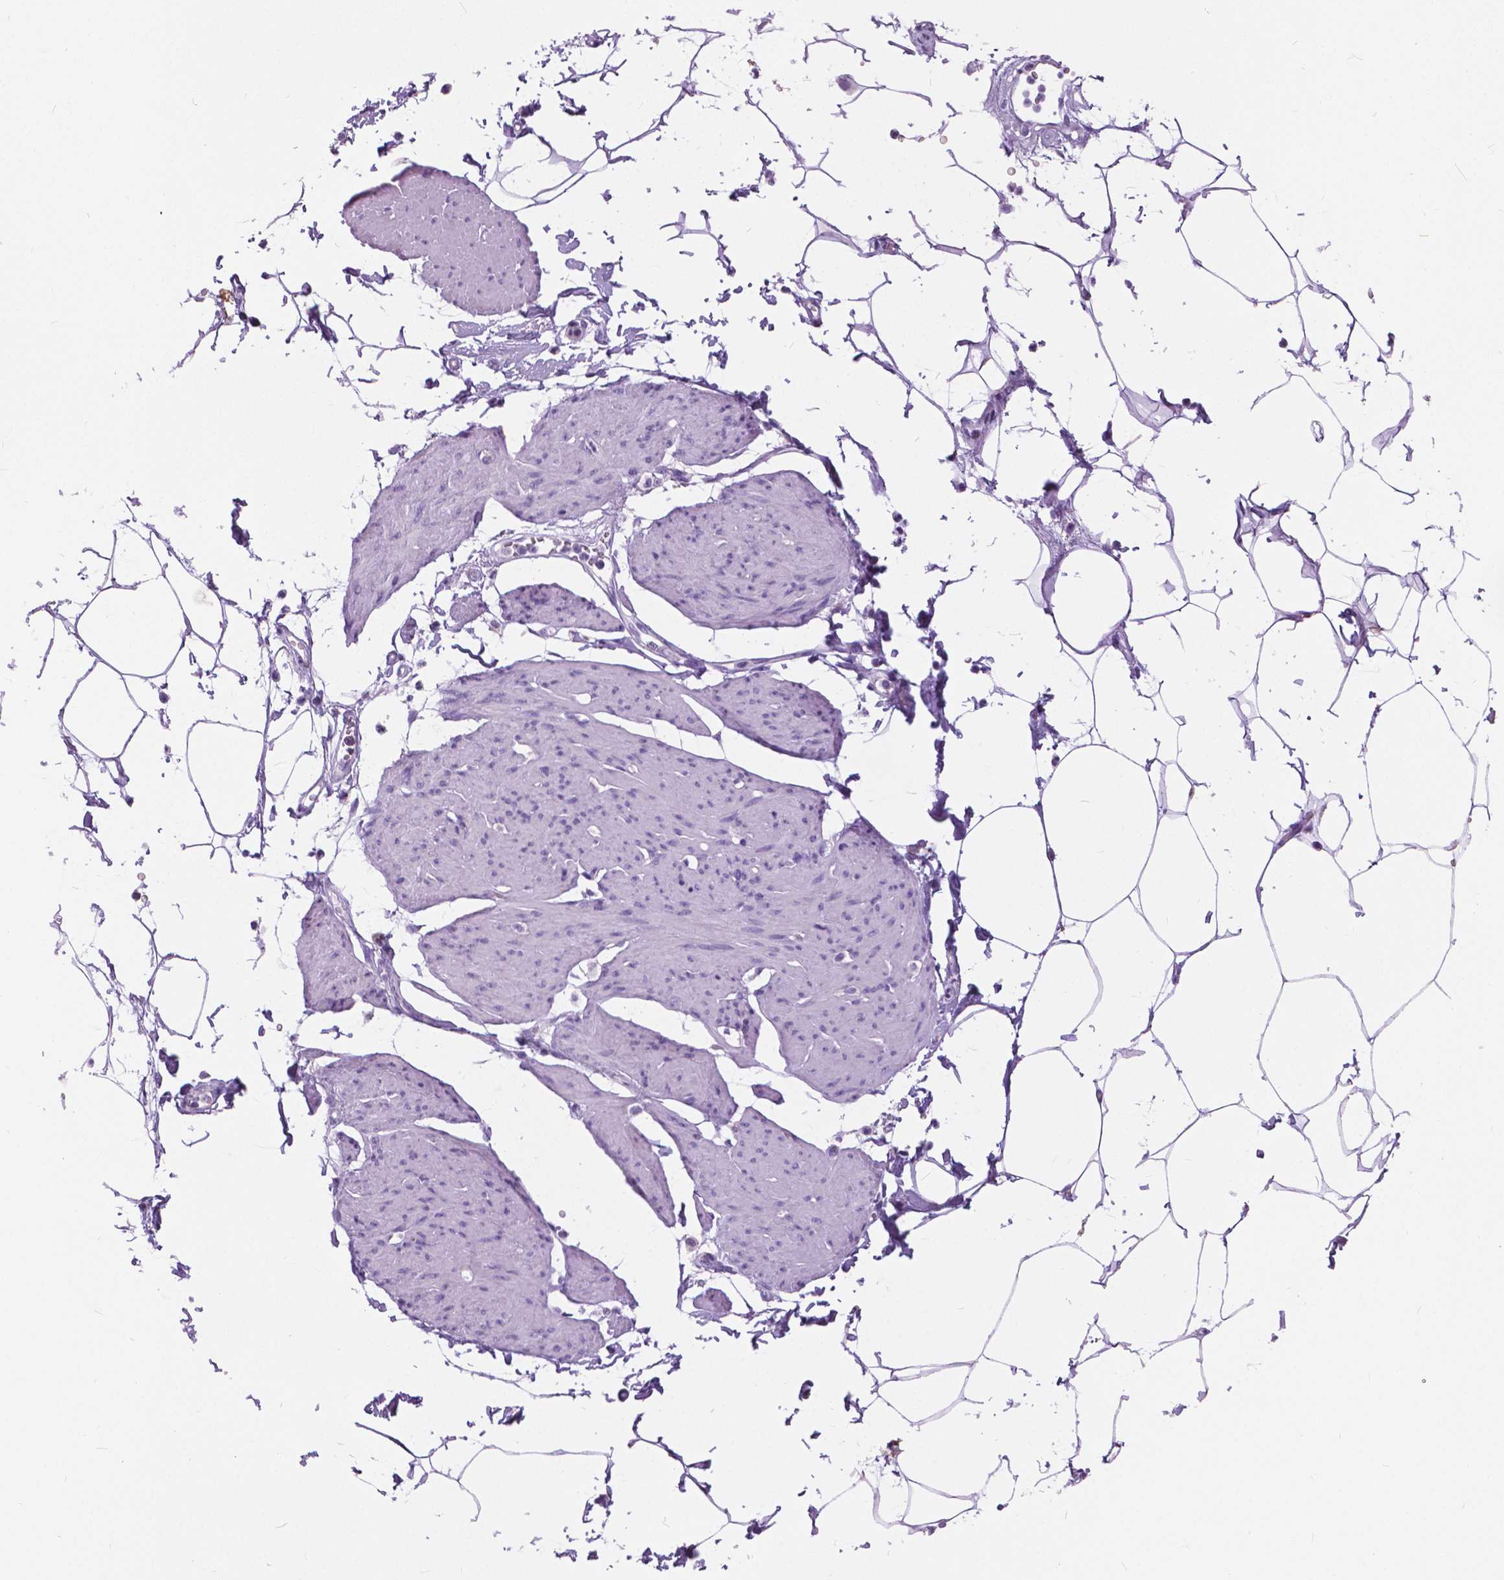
{"staining": {"intensity": "negative", "quantity": "none", "location": "none"}, "tissue": "smooth muscle", "cell_type": "Smooth muscle cells", "image_type": "normal", "snomed": [{"axis": "morphology", "description": "Normal tissue, NOS"}, {"axis": "topography", "description": "Adipose tissue"}, {"axis": "topography", "description": "Smooth muscle"}, {"axis": "topography", "description": "Peripheral nerve tissue"}], "caption": "The micrograph shows no staining of smooth muscle cells in benign smooth muscle.", "gene": "TP53TG5", "patient": {"sex": "male", "age": 83}}